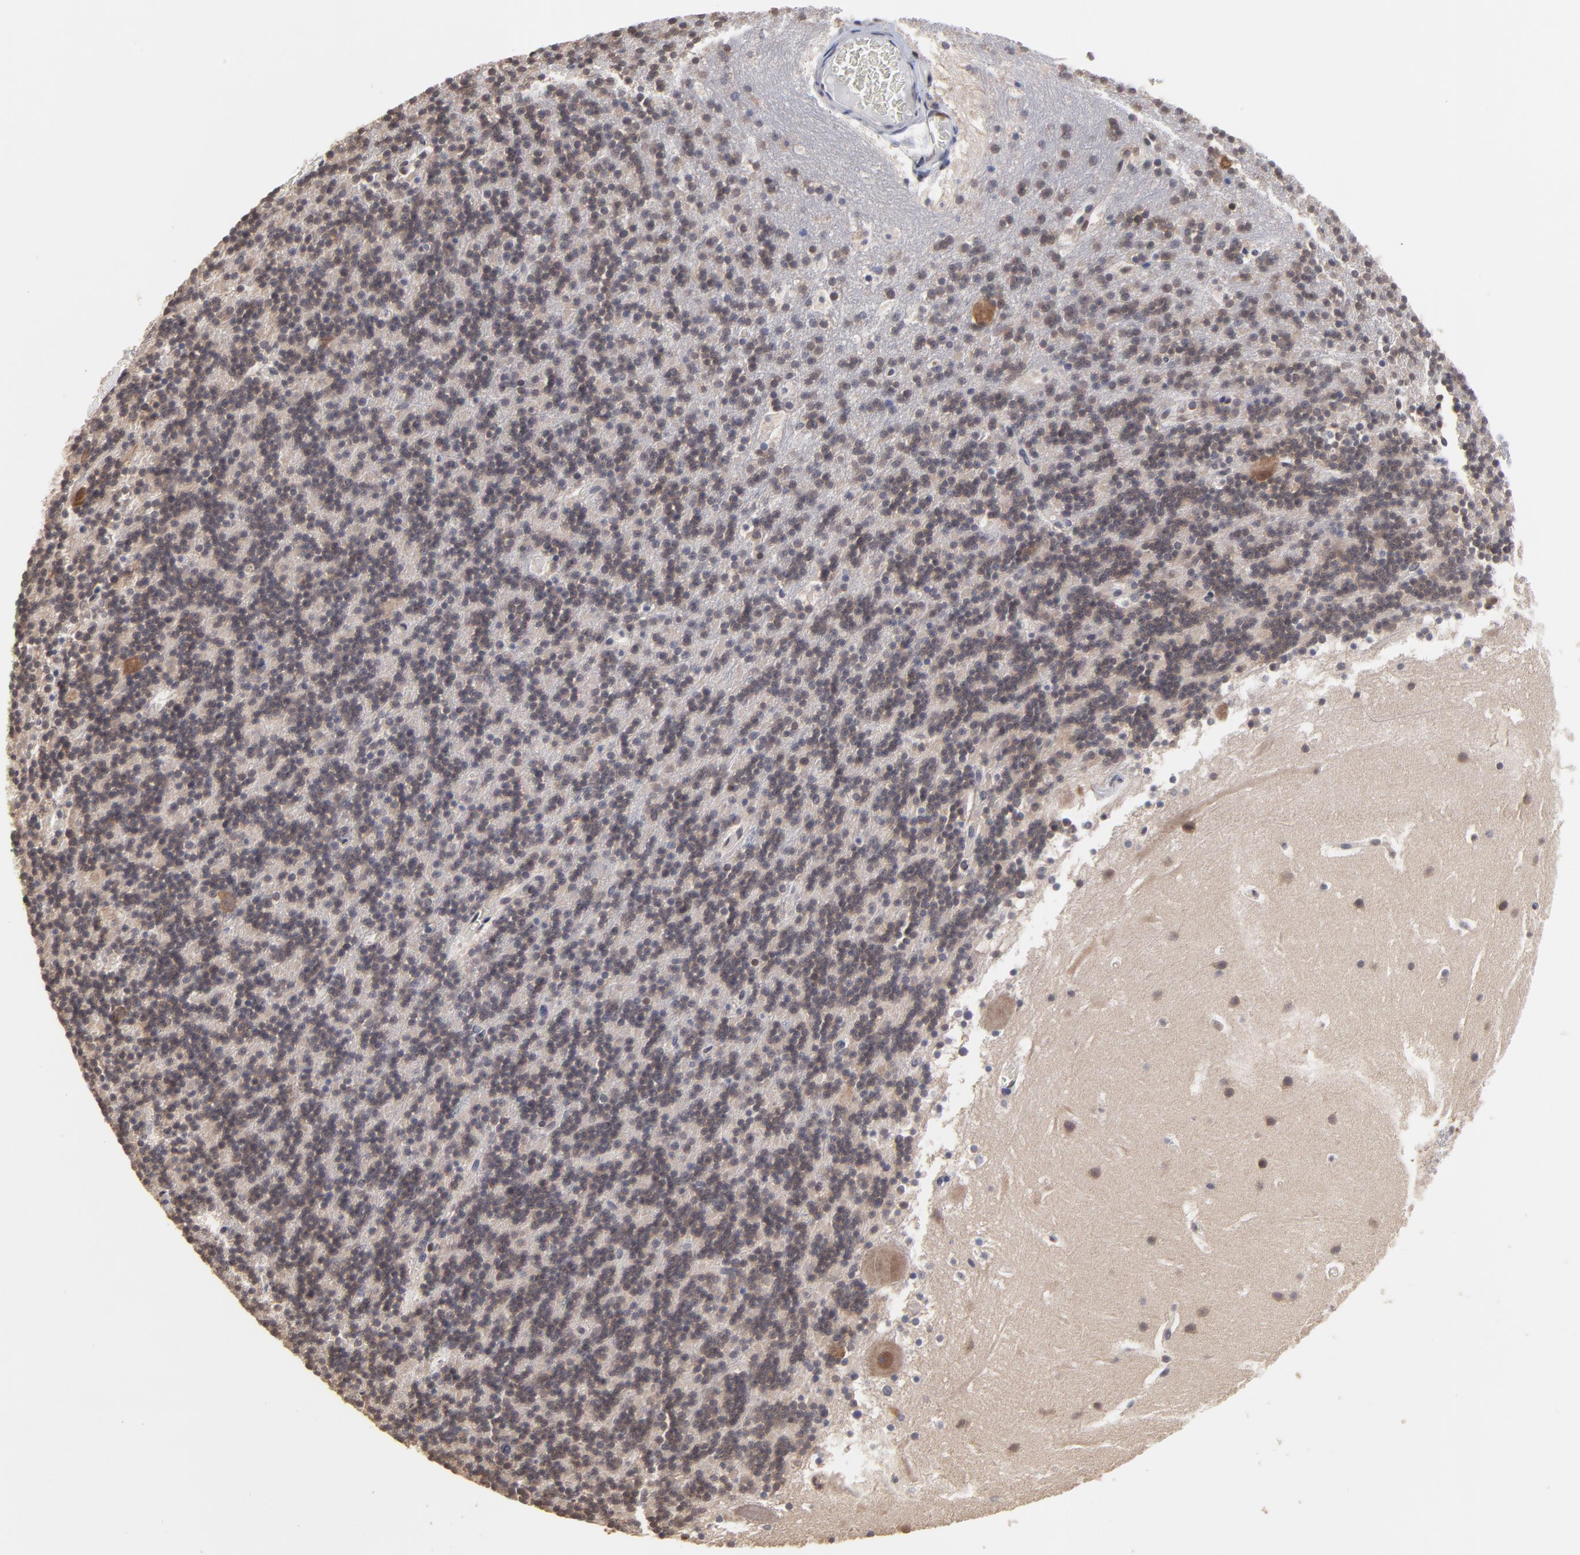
{"staining": {"intensity": "weak", "quantity": "25%-75%", "location": "cytoplasmic/membranous"}, "tissue": "cerebellum", "cell_type": "Cells in granular layer", "image_type": "normal", "snomed": [{"axis": "morphology", "description": "Normal tissue, NOS"}, {"axis": "topography", "description": "Cerebellum"}], "caption": "IHC (DAB) staining of unremarkable cerebellum reveals weak cytoplasmic/membranous protein expression in about 25%-75% of cells in granular layer.", "gene": "CCT2", "patient": {"sex": "male", "age": 45}}